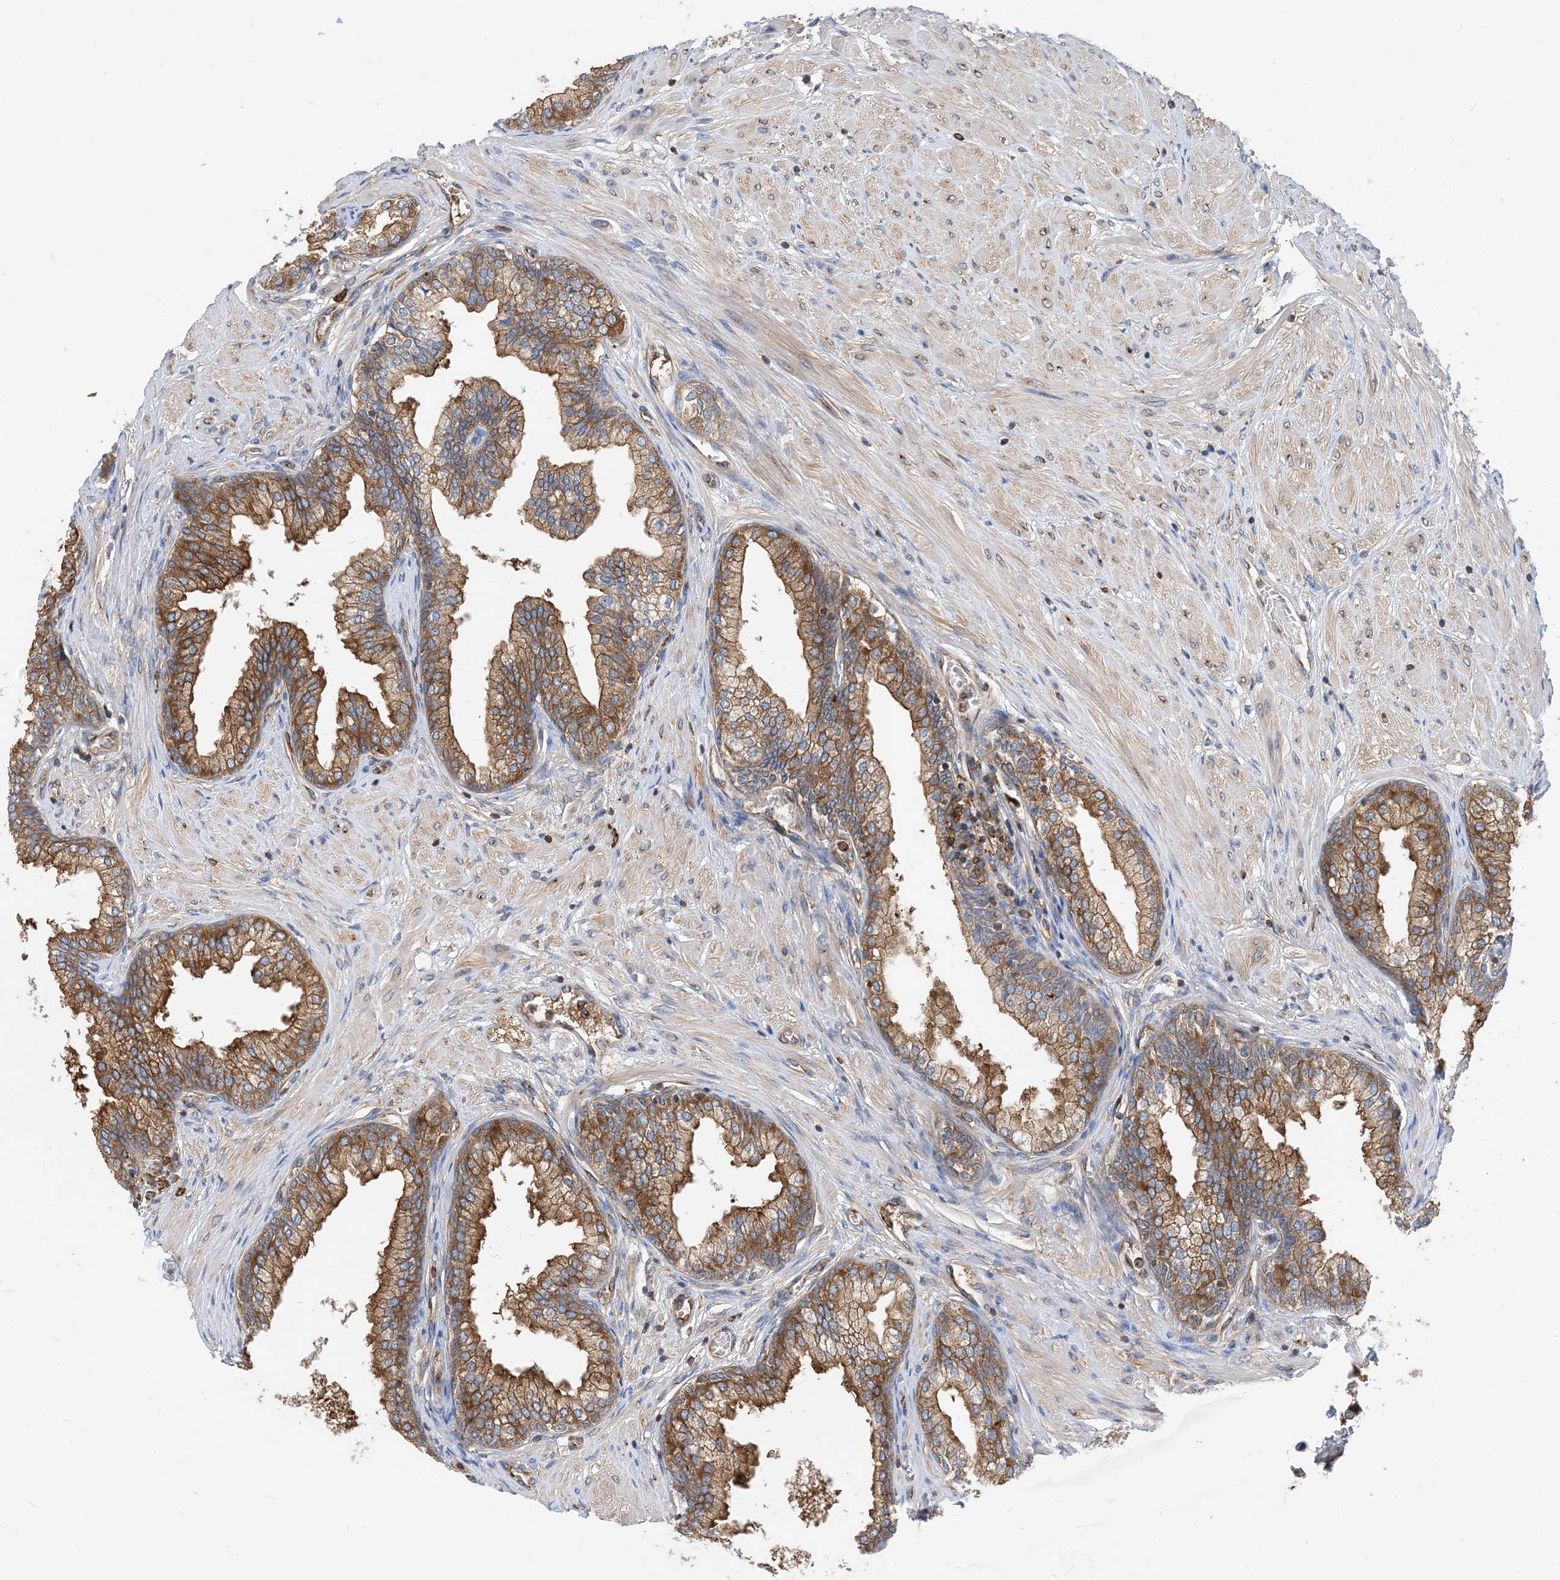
{"staining": {"intensity": "moderate", "quantity": ">75%", "location": "cytoplasmic/membranous"}, "tissue": "prostate", "cell_type": "Glandular cells", "image_type": "normal", "snomed": [{"axis": "morphology", "description": "Normal tissue, NOS"}, {"axis": "morphology", "description": "Urothelial carcinoma, Low grade"}, {"axis": "topography", "description": "Urinary bladder"}, {"axis": "topography", "description": "Prostate"}], "caption": "Immunohistochemistry (IHC) of unremarkable prostate reveals medium levels of moderate cytoplasmic/membranous staining in approximately >75% of glandular cells.", "gene": "DYNC1LI1", "patient": {"sex": "male", "age": 60}}